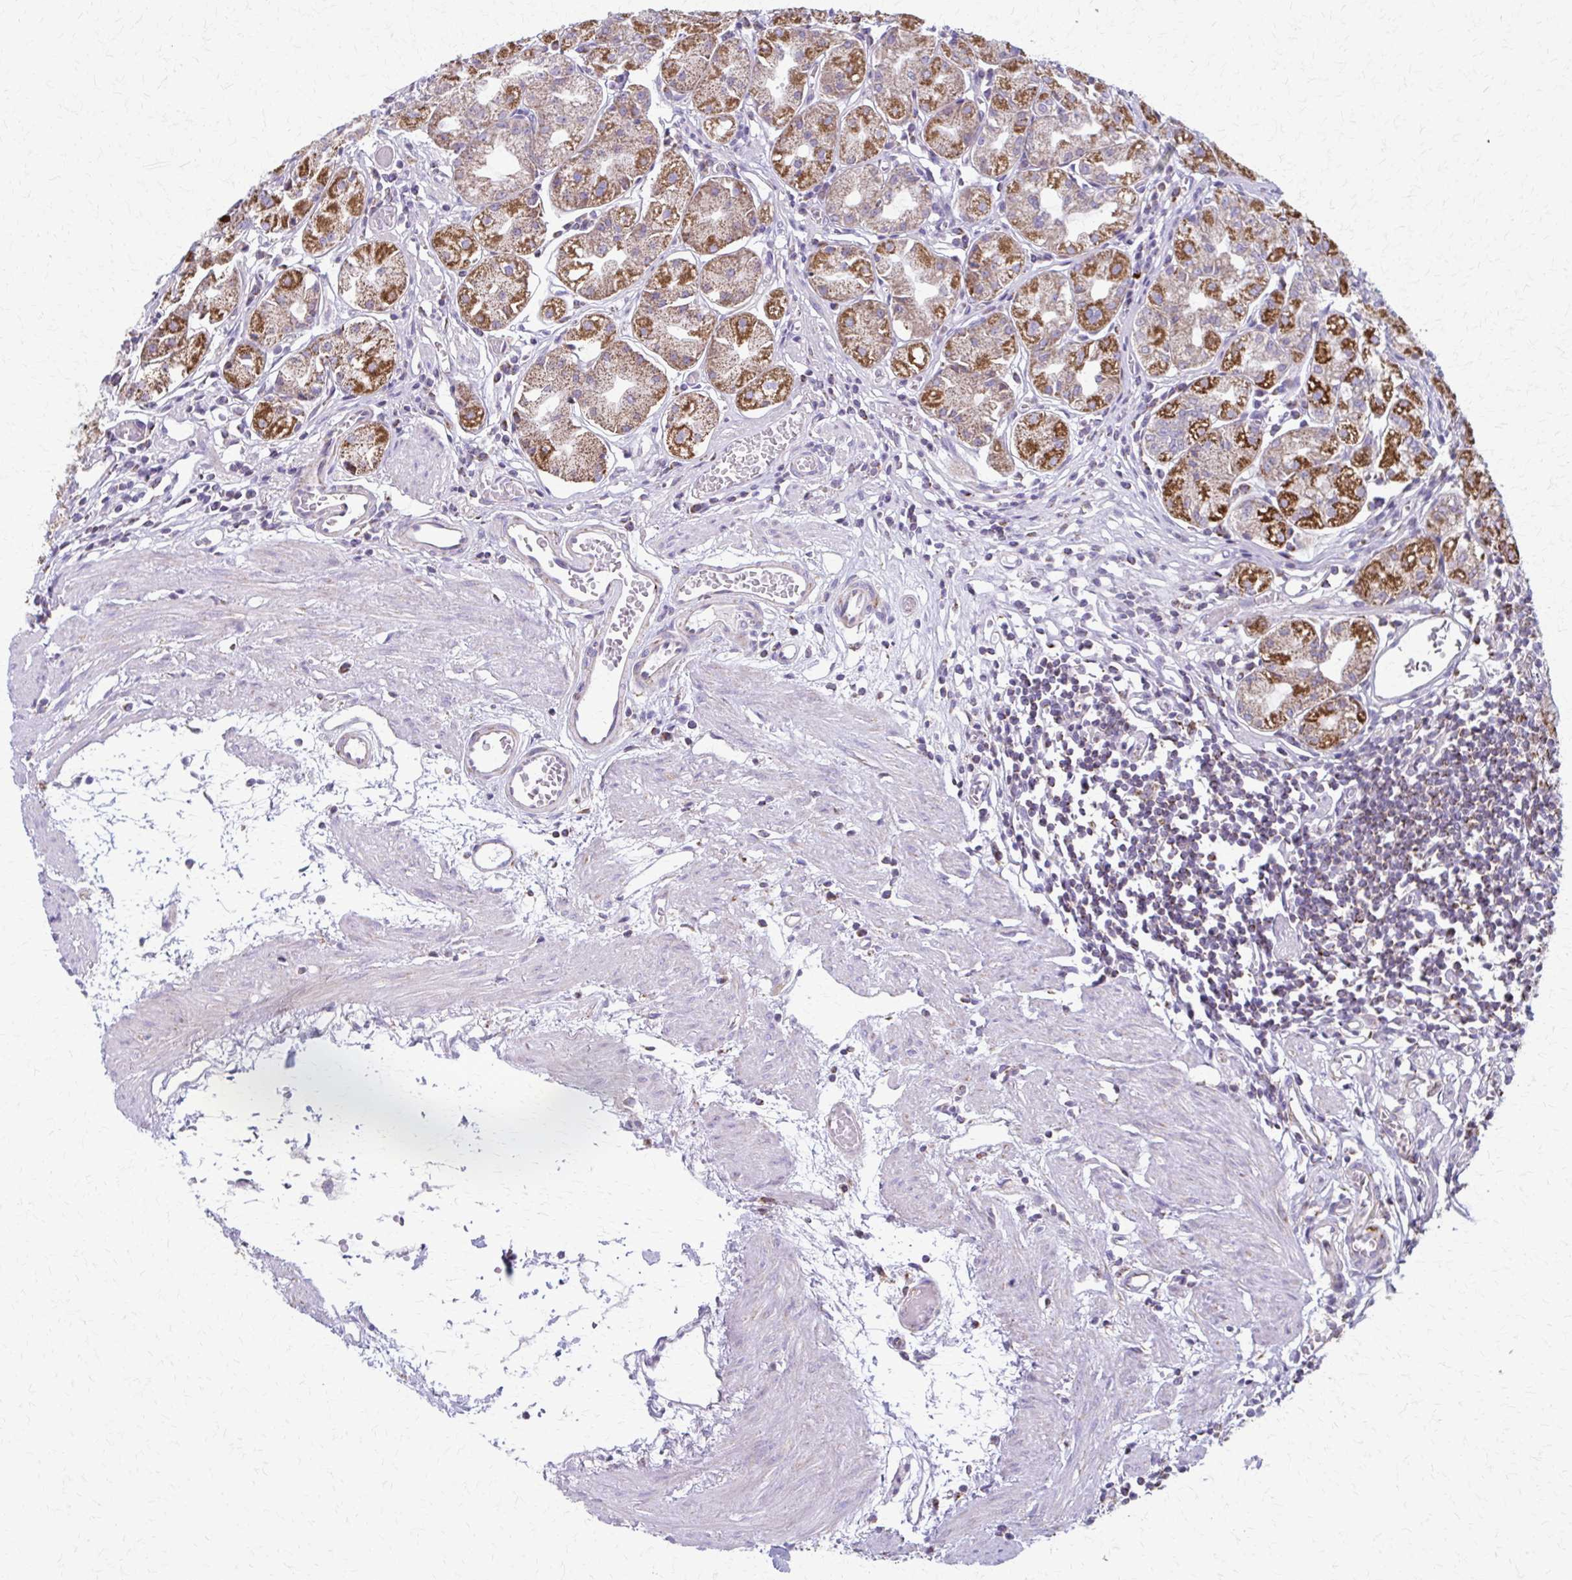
{"staining": {"intensity": "strong", "quantity": "25%-75%", "location": "cytoplasmic/membranous"}, "tissue": "stomach", "cell_type": "Glandular cells", "image_type": "normal", "snomed": [{"axis": "morphology", "description": "Normal tissue, NOS"}, {"axis": "topography", "description": "Stomach"}], "caption": "The photomicrograph shows staining of benign stomach, revealing strong cytoplasmic/membranous protein staining (brown color) within glandular cells.", "gene": "TVP23A", "patient": {"sex": "male", "age": 55}}